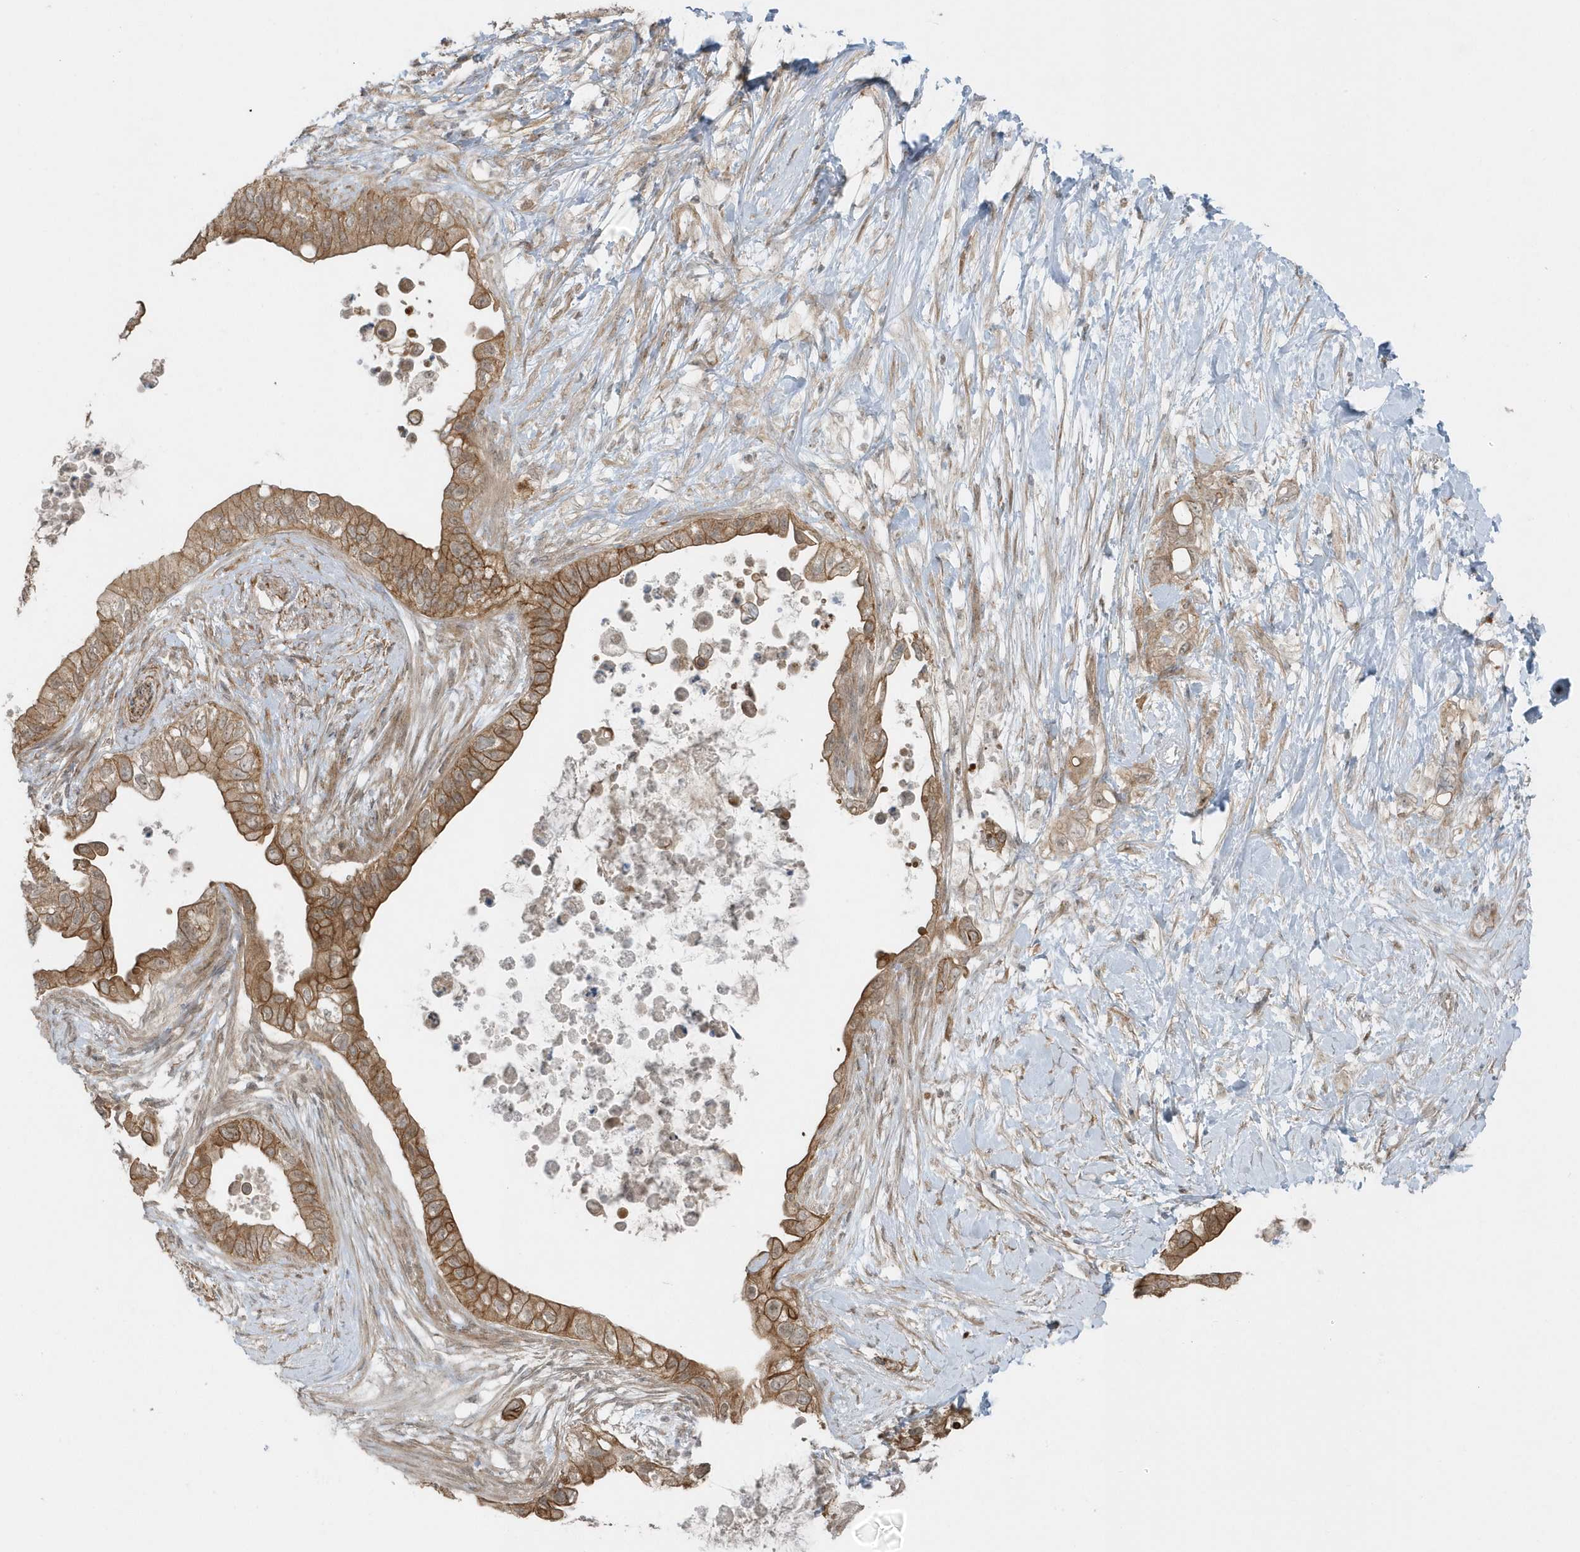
{"staining": {"intensity": "moderate", "quantity": ">75%", "location": "cytoplasmic/membranous"}, "tissue": "pancreatic cancer", "cell_type": "Tumor cells", "image_type": "cancer", "snomed": [{"axis": "morphology", "description": "Adenocarcinoma, NOS"}, {"axis": "topography", "description": "Pancreas"}], "caption": "Brown immunohistochemical staining in pancreatic cancer demonstrates moderate cytoplasmic/membranous staining in approximately >75% of tumor cells.", "gene": "PARD3B", "patient": {"sex": "female", "age": 56}}